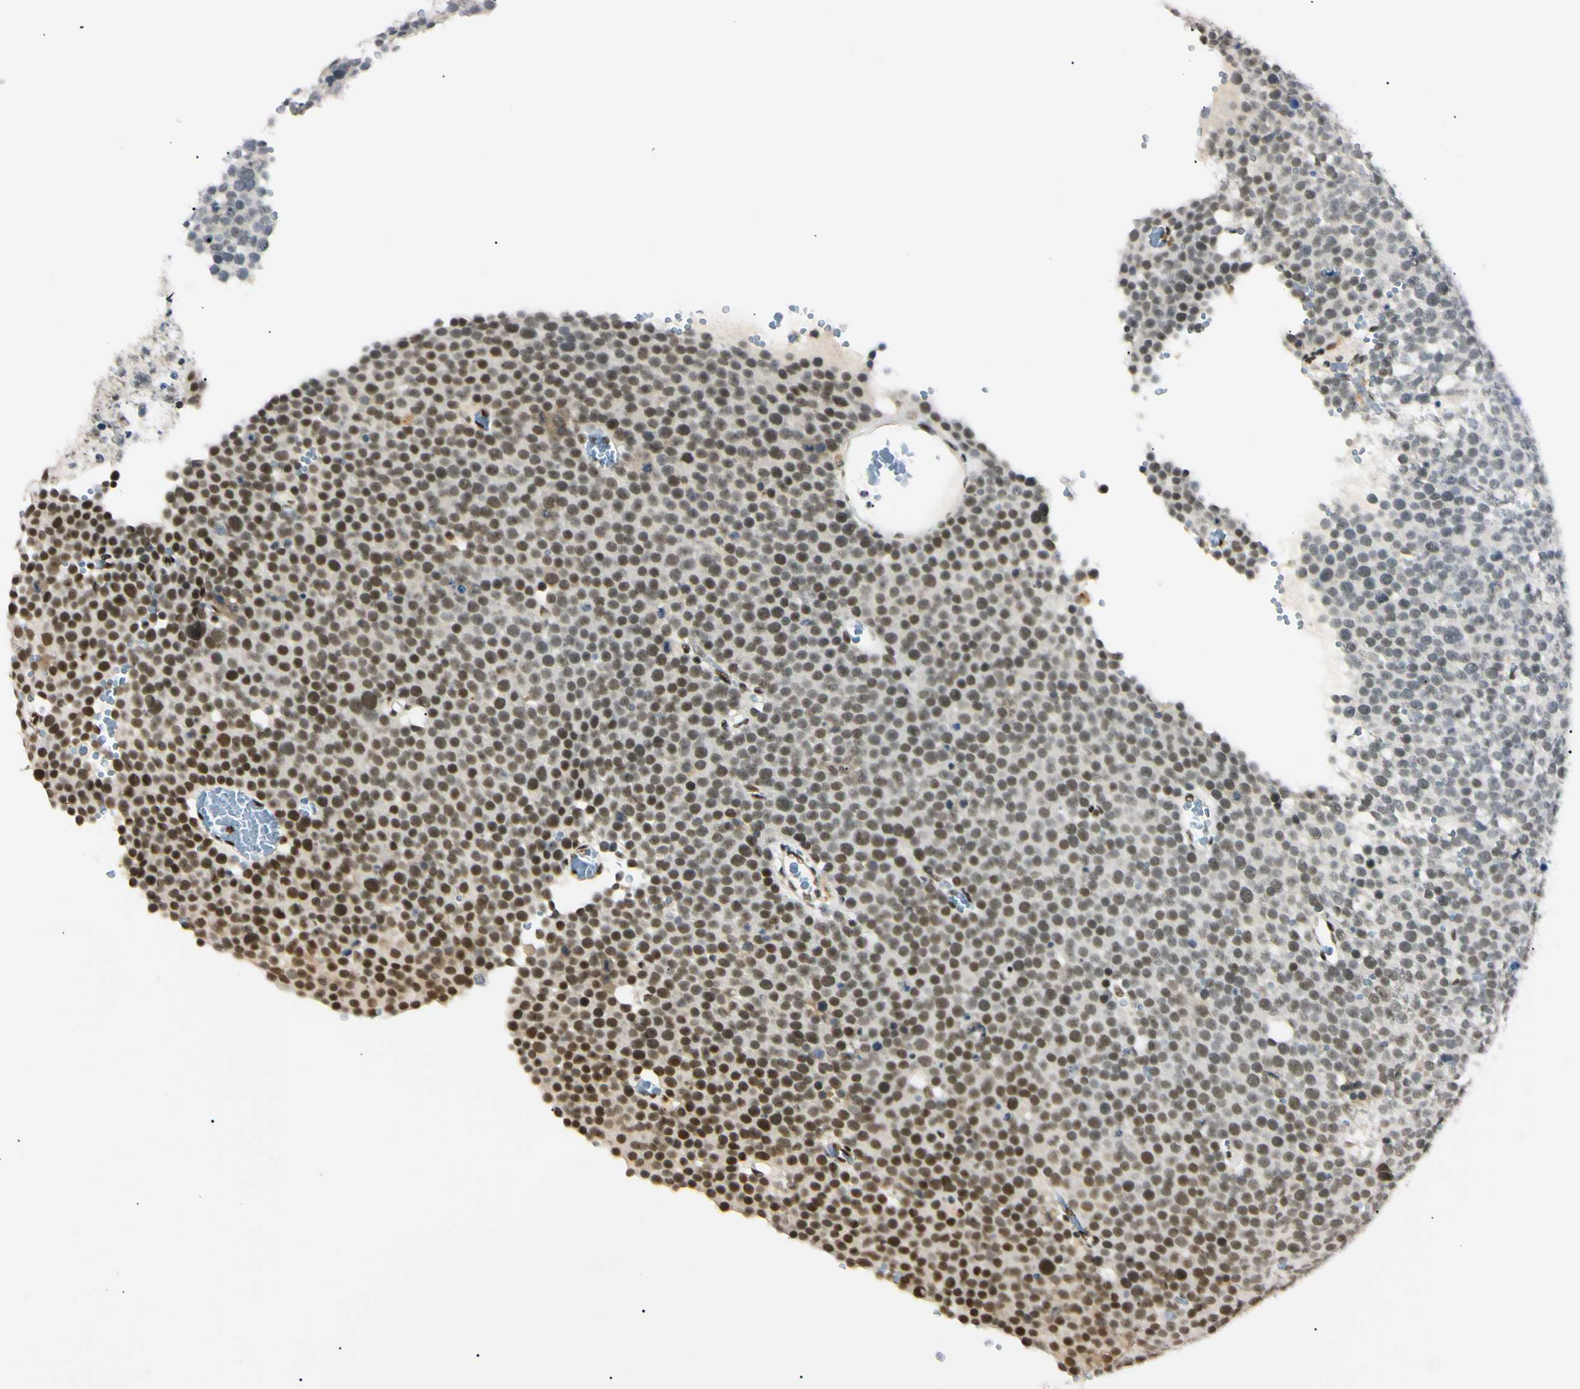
{"staining": {"intensity": "strong", "quantity": ">75%", "location": "nuclear"}, "tissue": "testis cancer", "cell_type": "Tumor cells", "image_type": "cancer", "snomed": [{"axis": "morphology", "description": "Seminoma, NOS"}, {"axis": "topography", "description": "Testis"}], "caption": "A high-resolution photomicrograph shows immunohistochemistry (IHC) staining of testis cancer (seminoma), which shows strong nuclear staining in about >75% of tumor cells.", "gene": "ZNF134", "patient": {"sex": "male", "age": 71}}